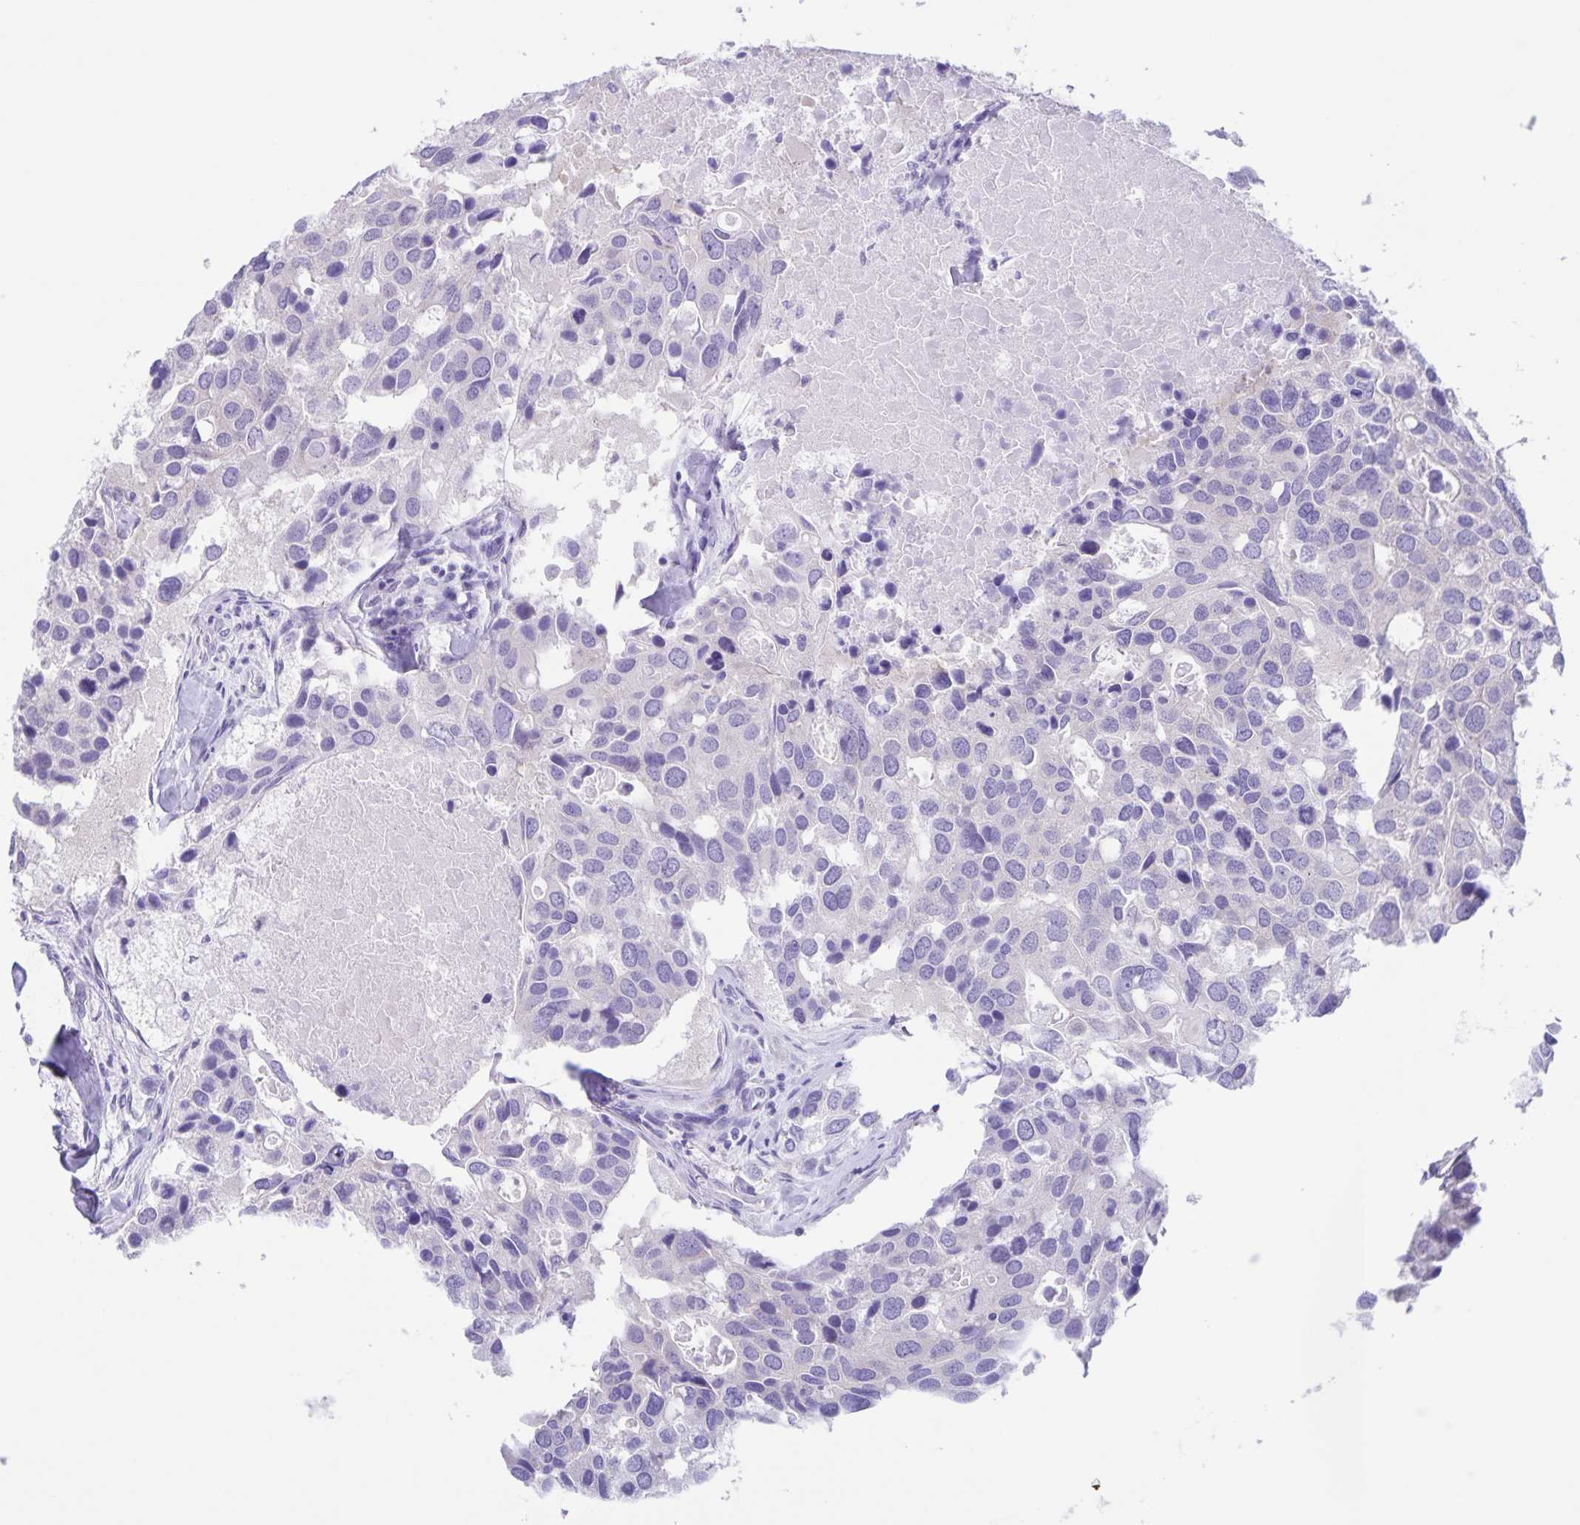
{"staining": {"intensity": "negative", "quantity": "none", "location": "none"}, "tissue": "breast cancer", "cell_type": "Tumor cells", "image_type": "cancer", "snomed": [{"axis": "morphology", "description": "Duct carcinoma"}, {"axis": "topography", "description": "Breast"}], "caption": "High magnification brightfield microscopy of breast intraductal carcinoma stained with DAB (brown) and counterstained with hematoxylin (blue): tumor cells show no significant positivity.", "gene": "CAPSL", "patient": {"sex": "female", "age": 83}}